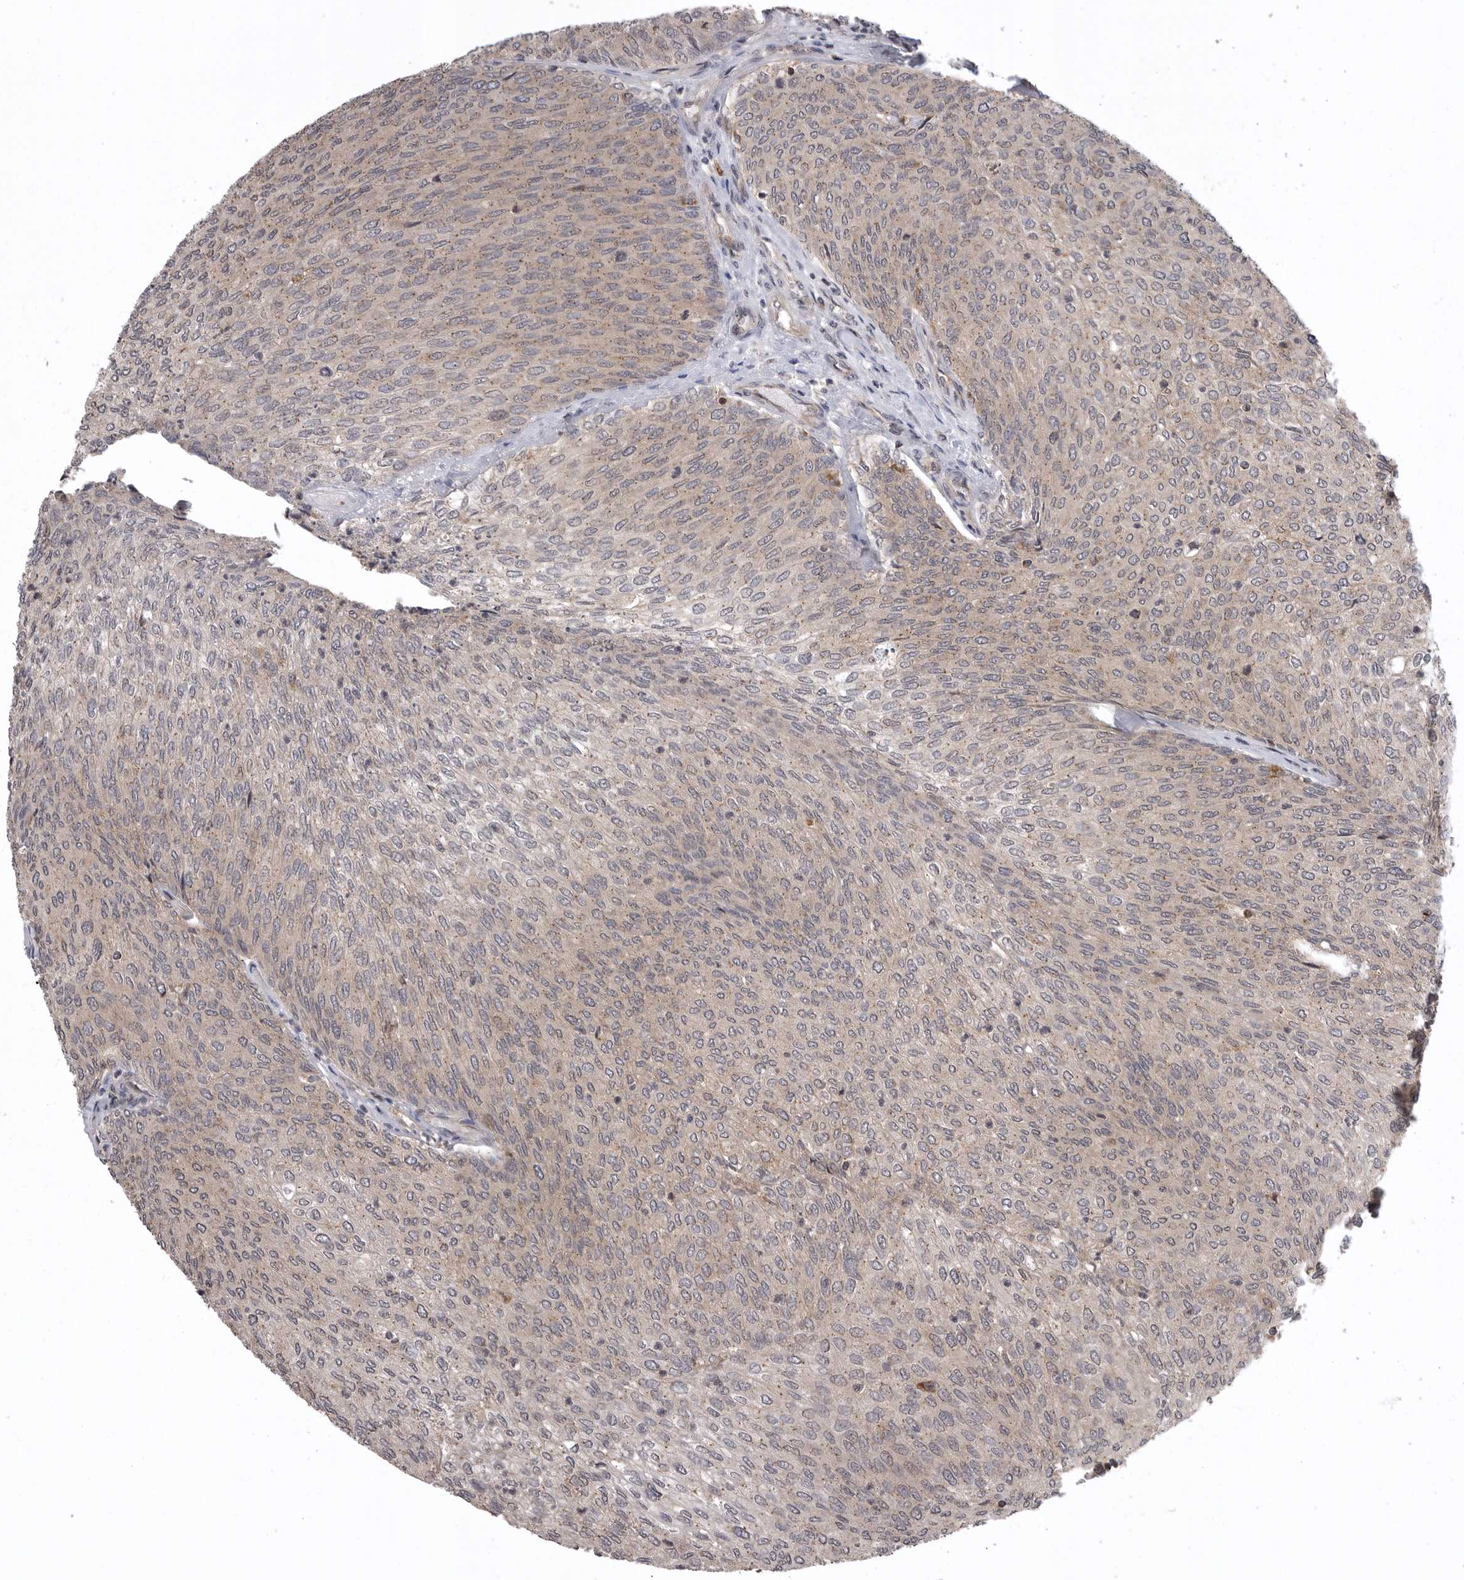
{"staining": {"intensity": "weak", "quantity": "<25%", "location": "cytoplasmic/membranous"}, "tissue": "urothelial cancer", "cell_type": "Tumor cells", "image_type": "cancer", "snomed": [{"axis": "morphology", "description": "Urothelial carcinoma, Low grade"}, {"axis": "topography", "description": "Urinary bladder"}], "caption": "This is an immunohistochemistry (IHC) image of low-grade urothelial carcinoma. There is no positivity in tumor cells.", "gene": "AOAH", "patient": {"sex": "female", "age": 79}}